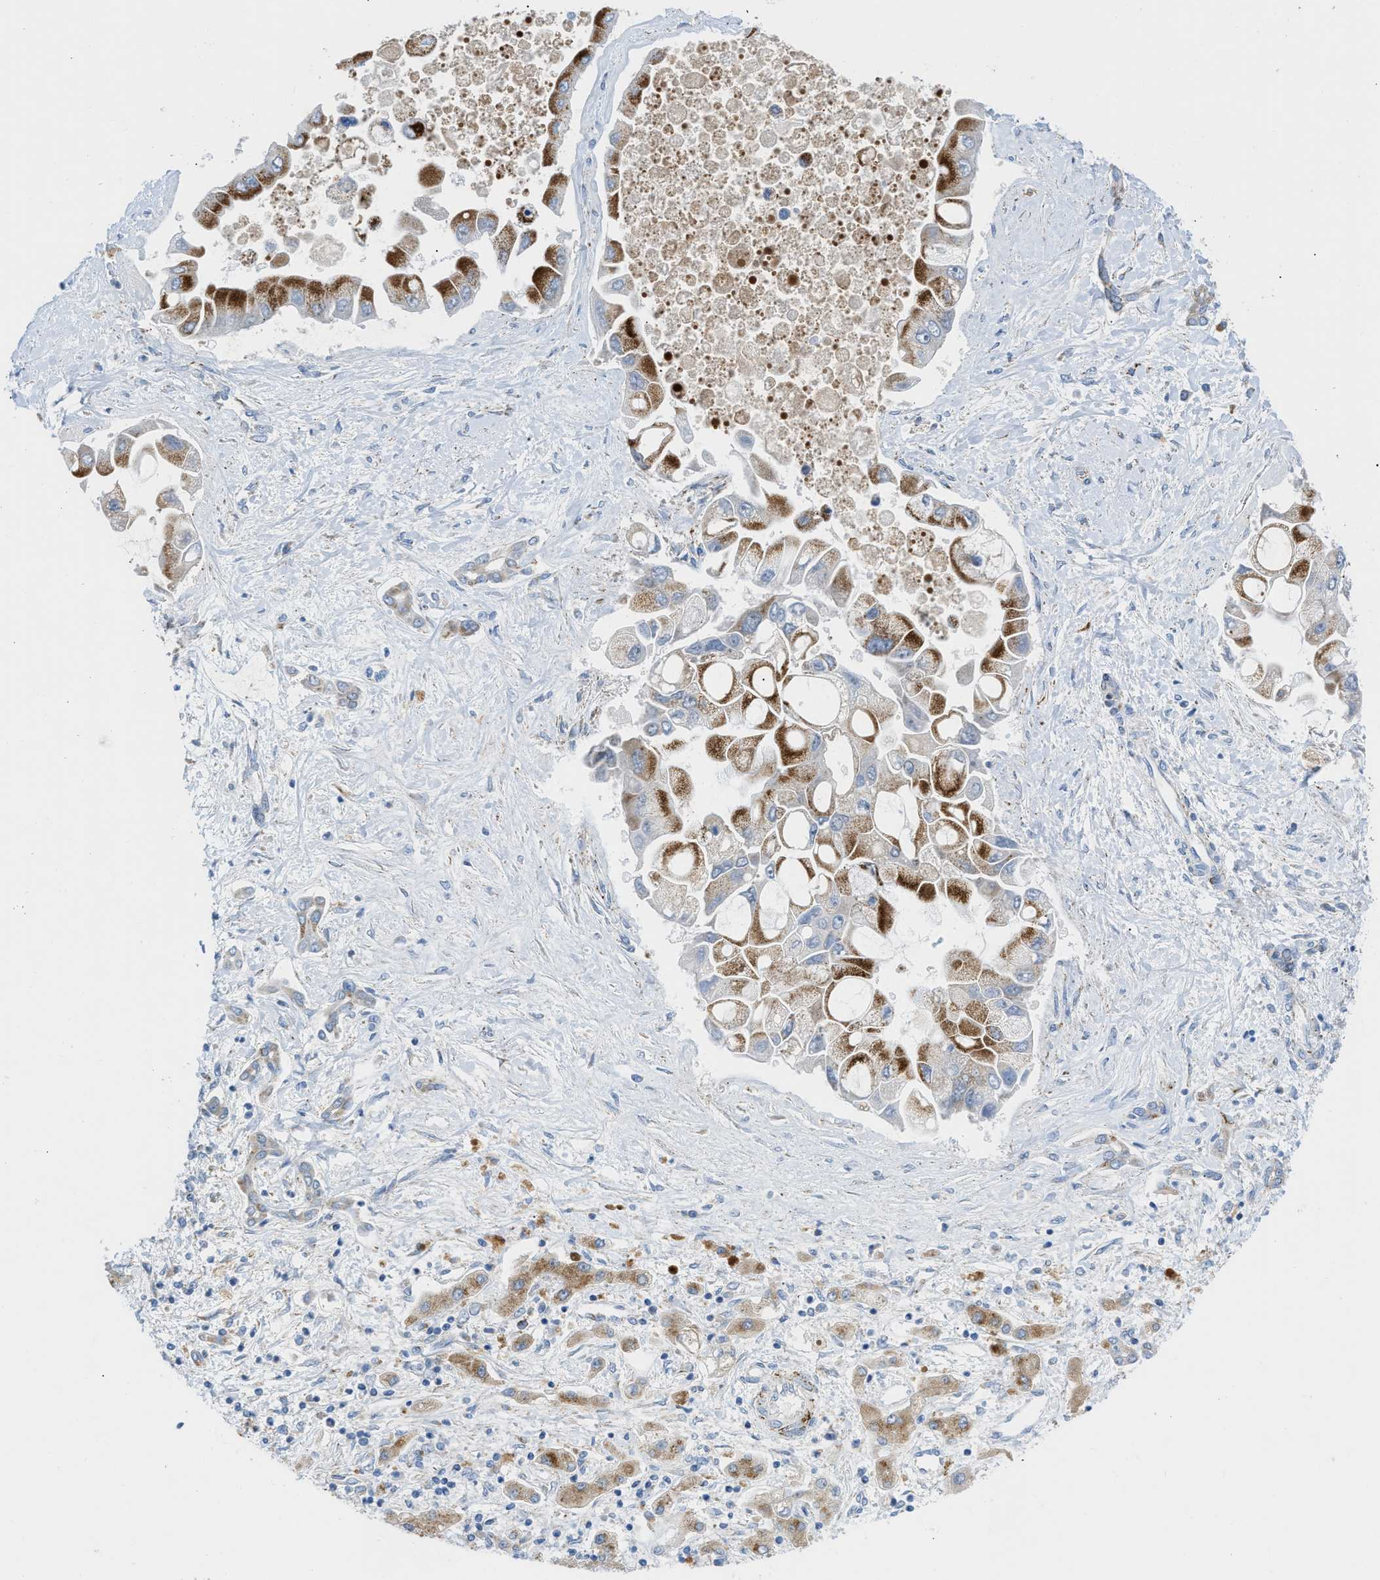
{"staining": {"intensity": "strong", "quantity": ">75%", "location": "cytoplasmic/membranous"}, "tissue": "liver cancer", "cell_type": "Tumor cells", "image_type": "cancer", "snomed": [{"axis": "morphology", "description": "Cholangiocarcinoma"}, {"axis": "topography", "description": "Liver"}], "caption": "Strong cytoplasmic/membranous positivity is appreciated in approximately >75% of tumor cells in liver cancer (cholangiocarcinoma). (Brightfield microscopy of DAB IHC at high magnification).", "gene": "RBBP9", "patient": {"sex": "male", "age": 50}}